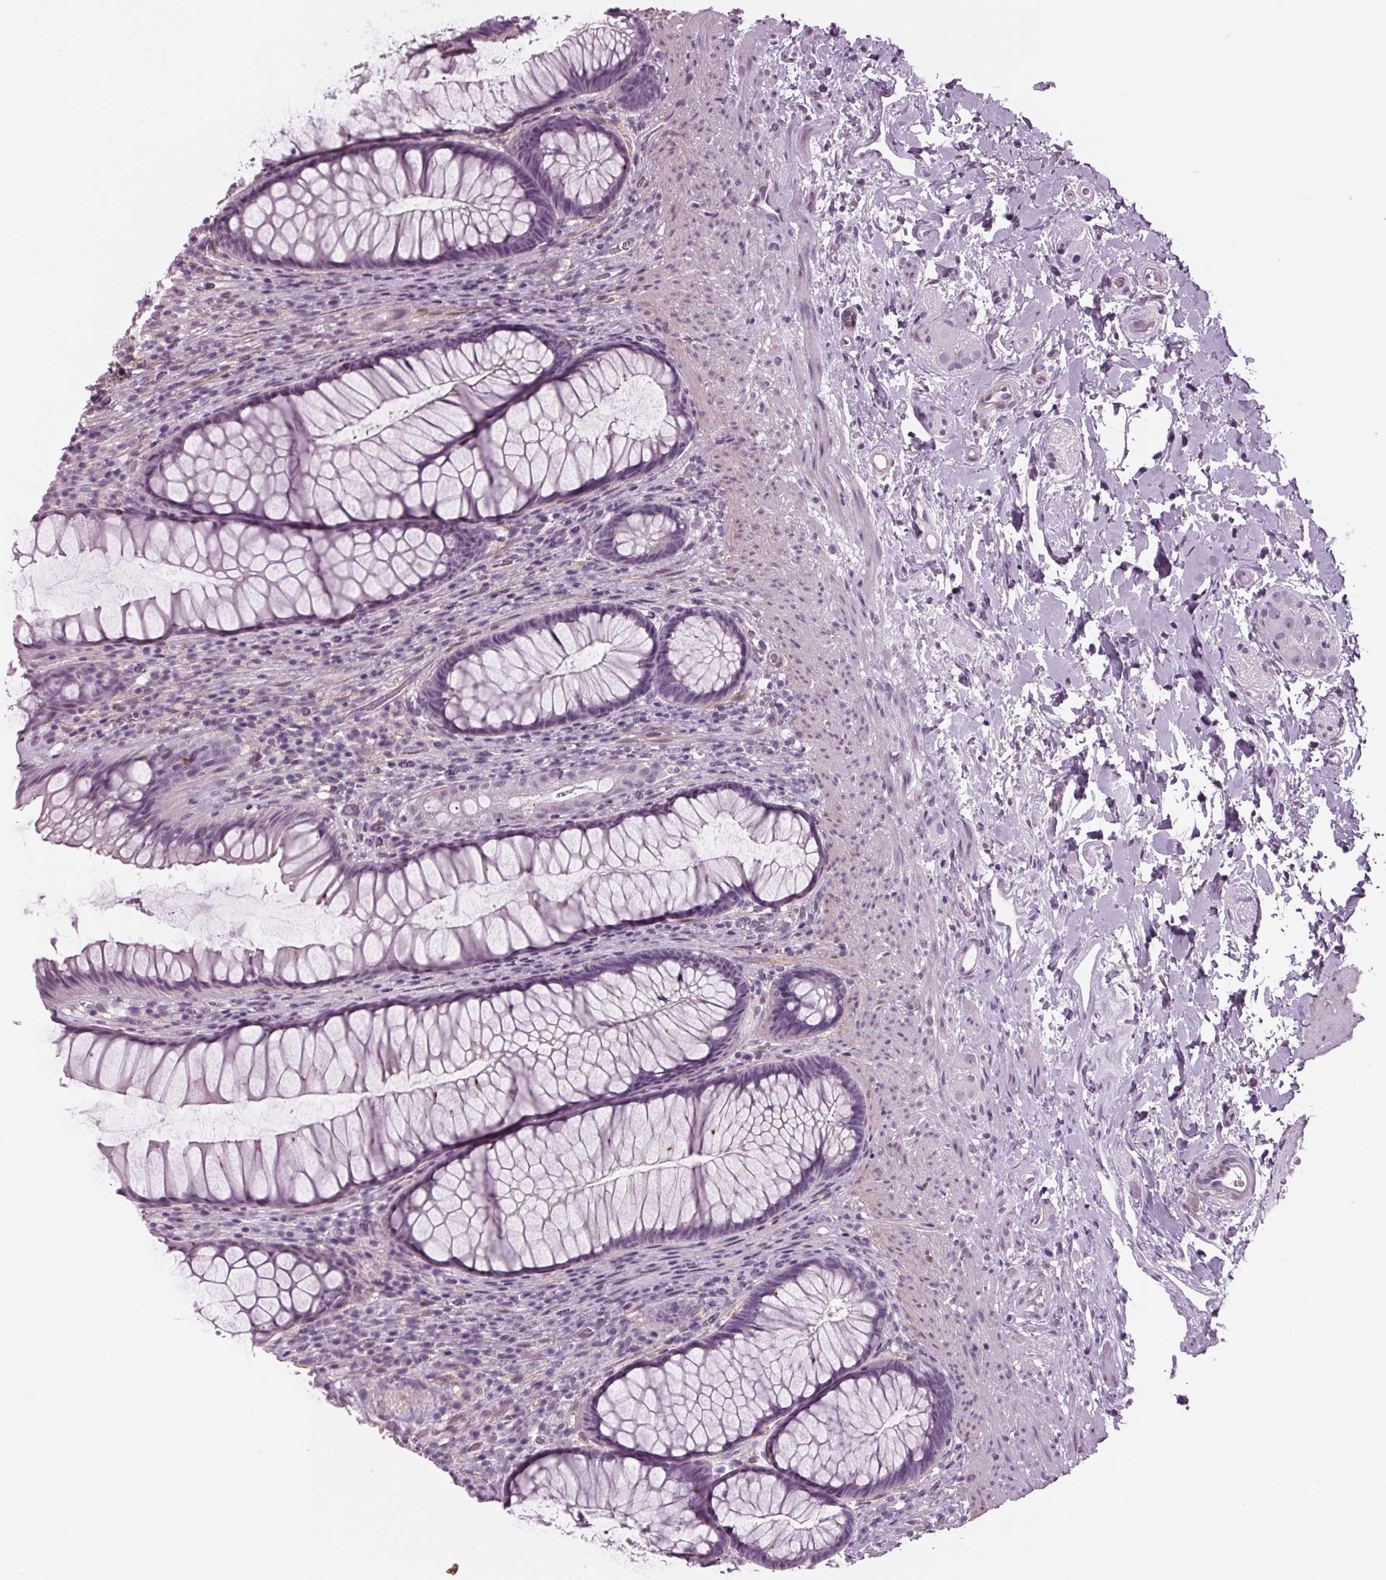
{"staining": {"intensity": "negative", "quantity": "none", "location": "none"}, "tissue": "rectum", "cell_type": "Glandular cells", "image_type": "normal", "snomed": [{"axis": "morphology", "description": "Normal tissue, NOS"}, {"axis": "topography", "description": "Smooth muscle"}, {"axis": "topography", "description": "Rectum"}], "caption": "Immunohistochemical staining of unremarkable rectum exhibits no significant positivity in glandular cells.", "gene": "BHLHE22", "patient": {"sex": "male", "age": 53}}